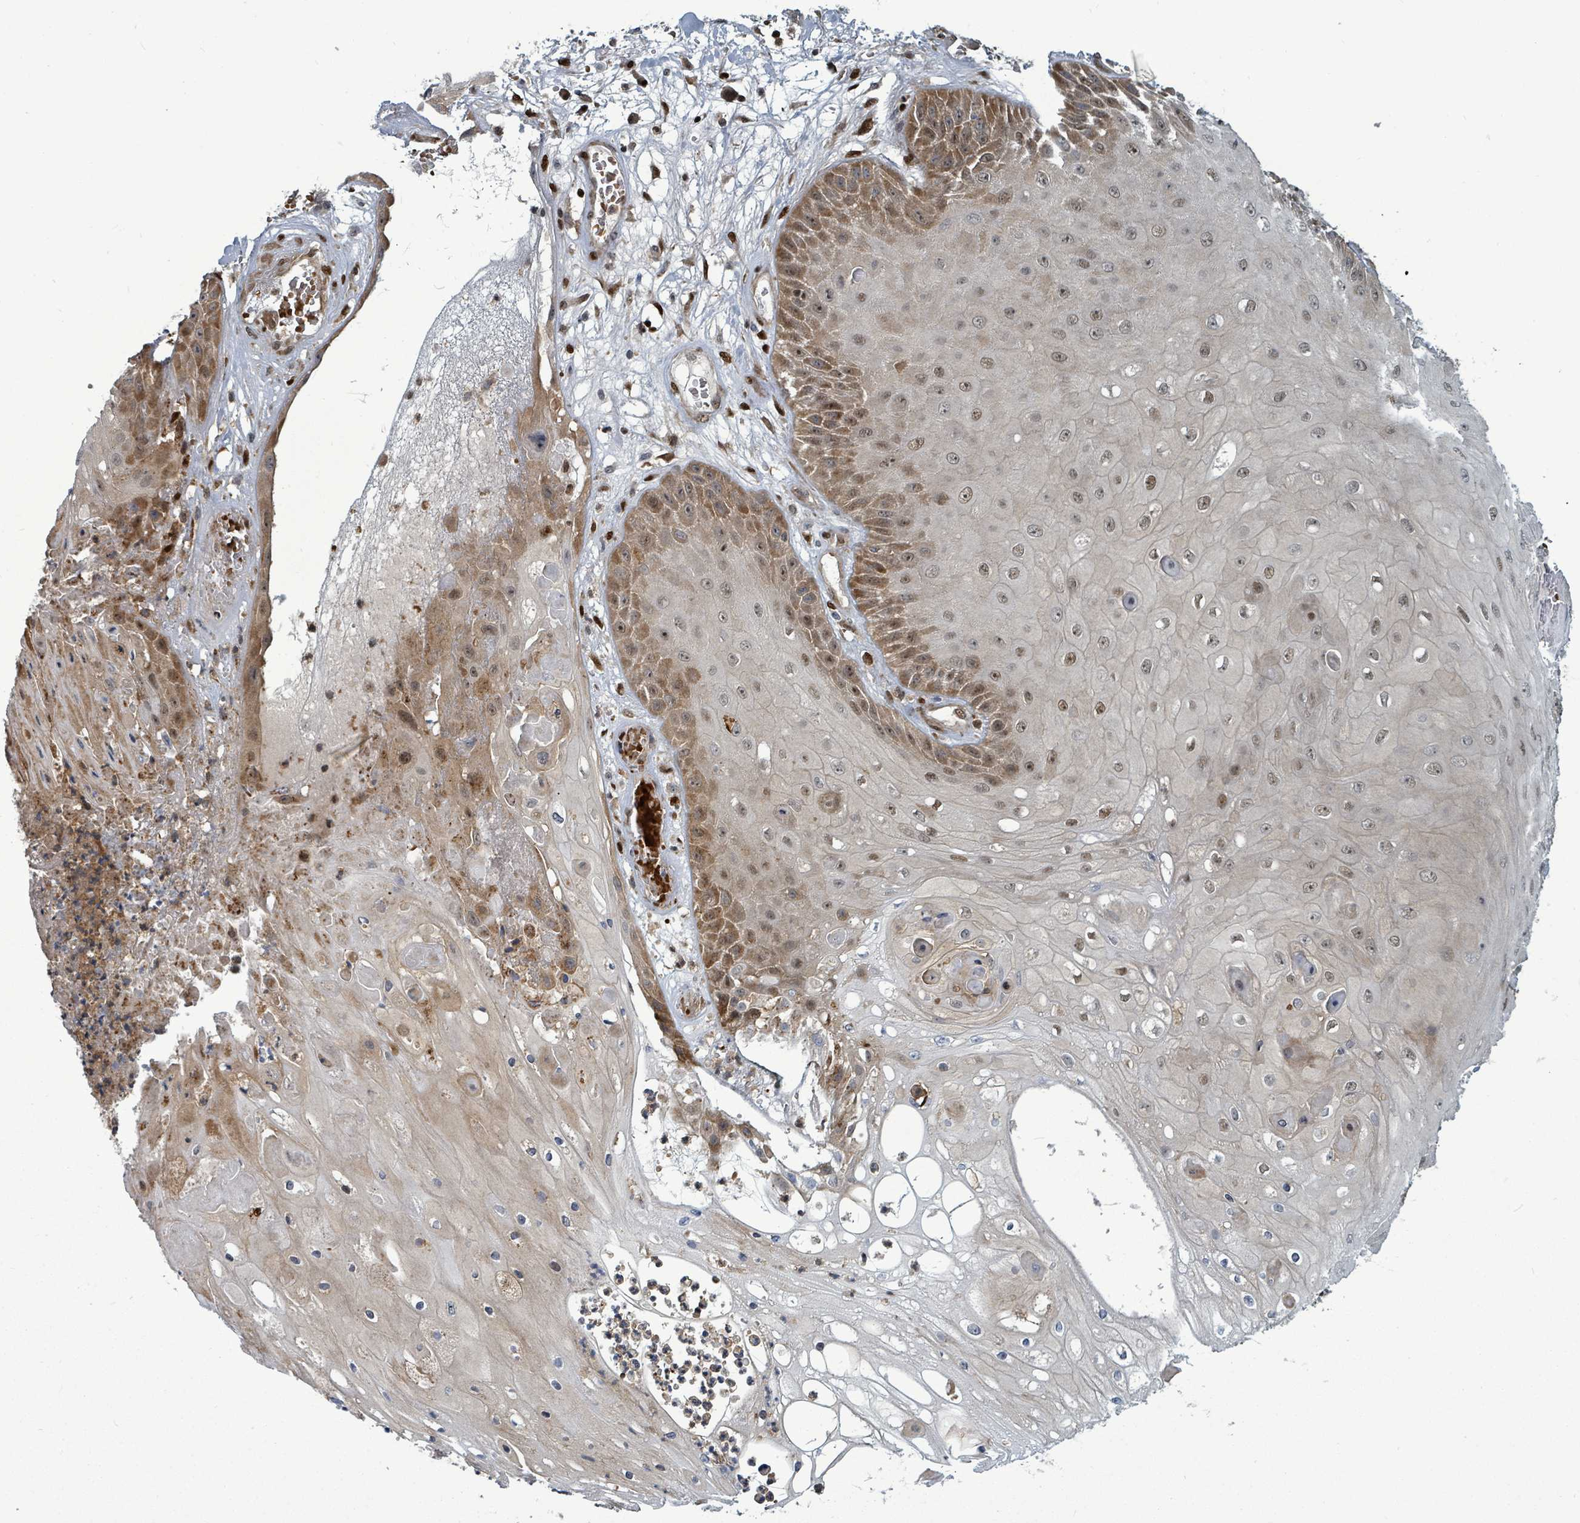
{"staining": {"intensity": "moderate", "quantity": ">75%", "location": "cytoplasmic/membranous,nuclear"}, "tissue": "skin cancer", "cell_type": "Tumor cells", "image_type": "cancer", "snomed": [{"axis": "morphology", "description": "Squamous cell carcinoma, NOS"}, {"axis": "topography", "description": "Skin"}], "caption": "Protein expression analysis of human skin cancer (squamous cell carcinoma) reveals moderate cytoplasmic/membranous and nuclear staining in approximately >75% of tumor cells.", "gene": "TRDMT1", "patient": {"sex": "male", "age": 70}}